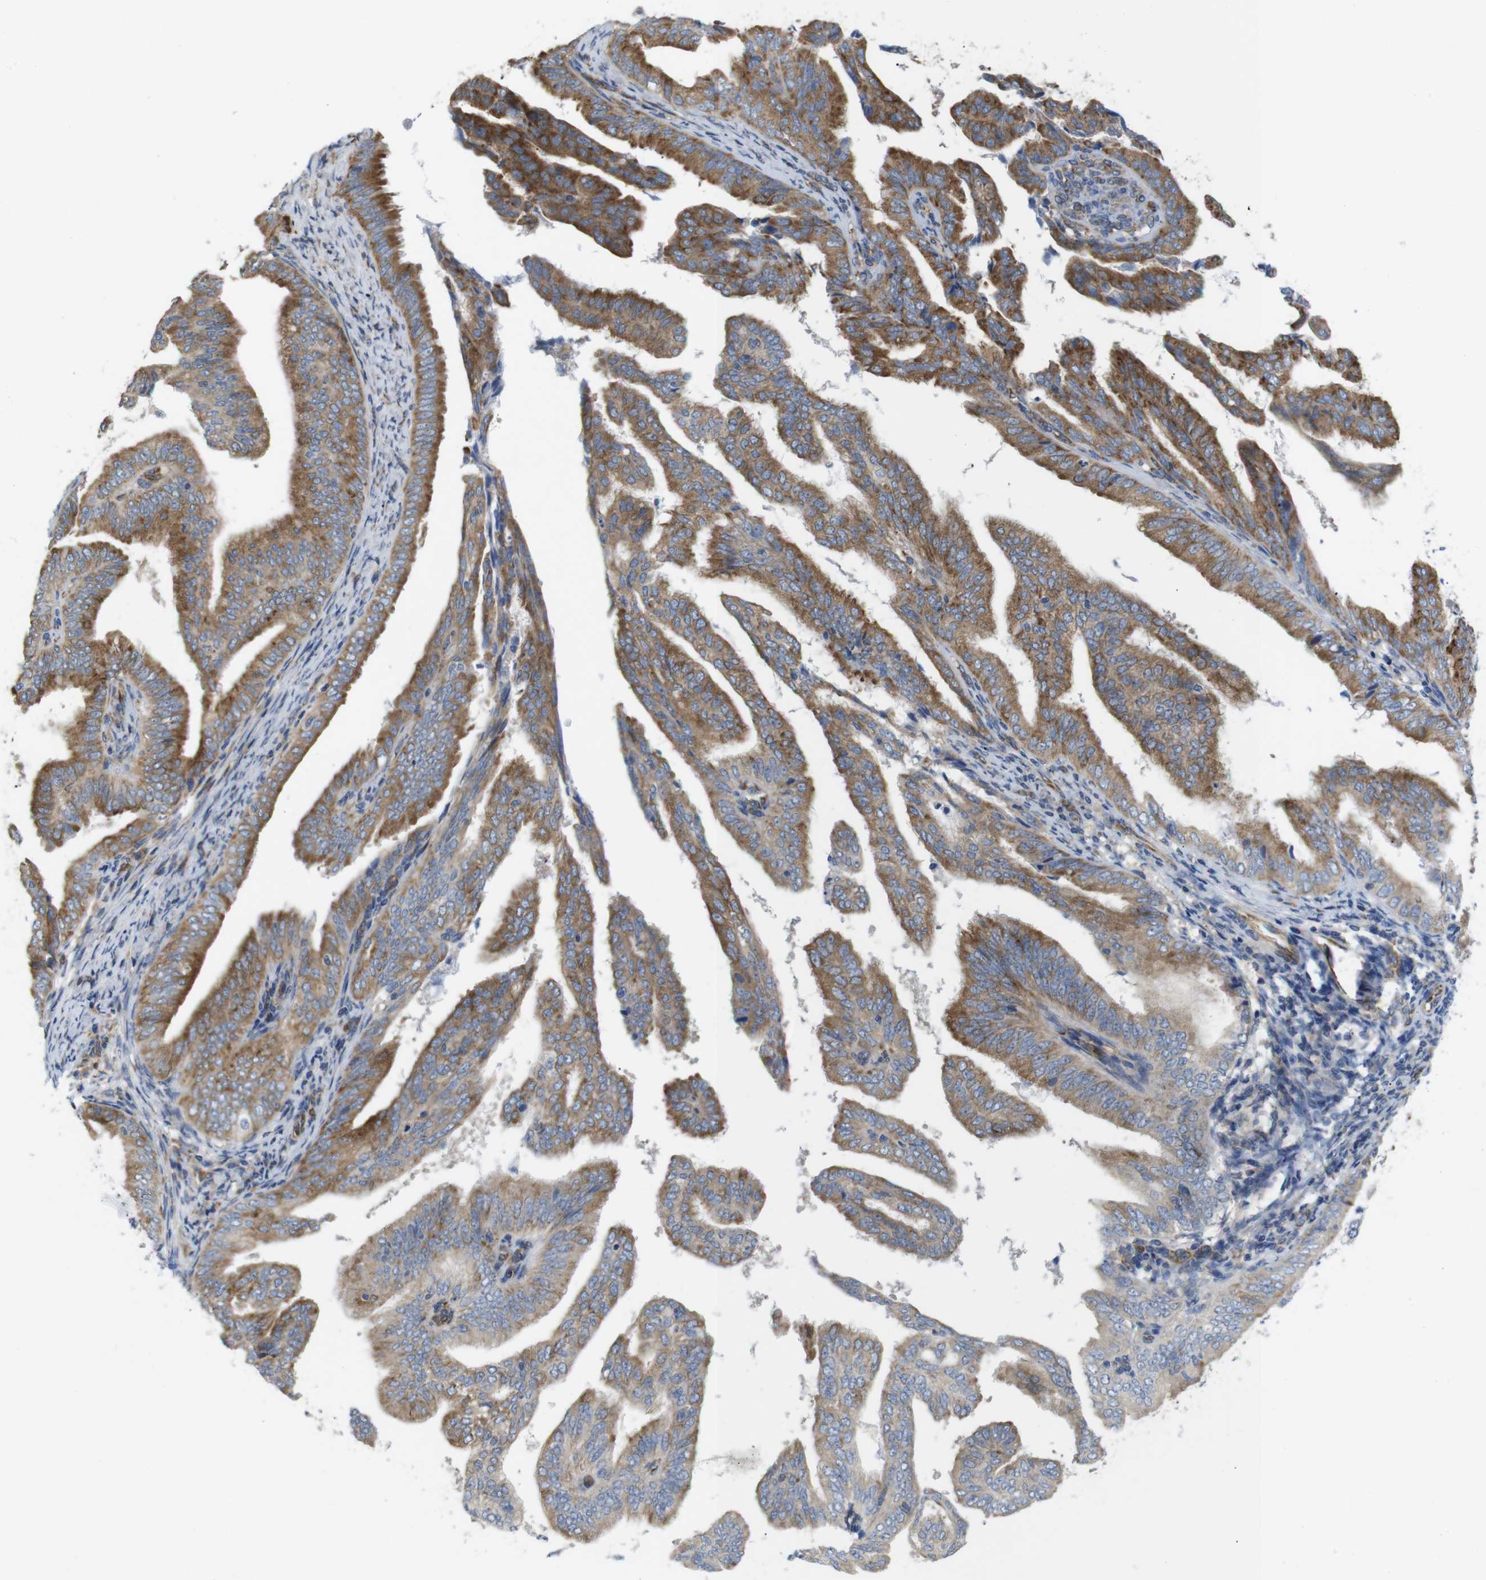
{"staining": {"intensity": "moderate", "quantity": ">75%", "location": "cytoplasmic/membranous"}, "tissue": "endometrial cancer", "cell_type": "Tumor cells", "image_type": "cancer", "snomed": [{"axis": "morphology", "description": "Adenocarcinoma, NOS"}, {"axis": "topography", "description": "Endometrium"}], "caption": "IHC of human endometrial cancer demonstrates medium levels of moderate cytoplasmic/membranous positivity in approximately >75% of tumor cells.", "gene": "PCNX2", "patient": {"sex": "female", "age": 58}}